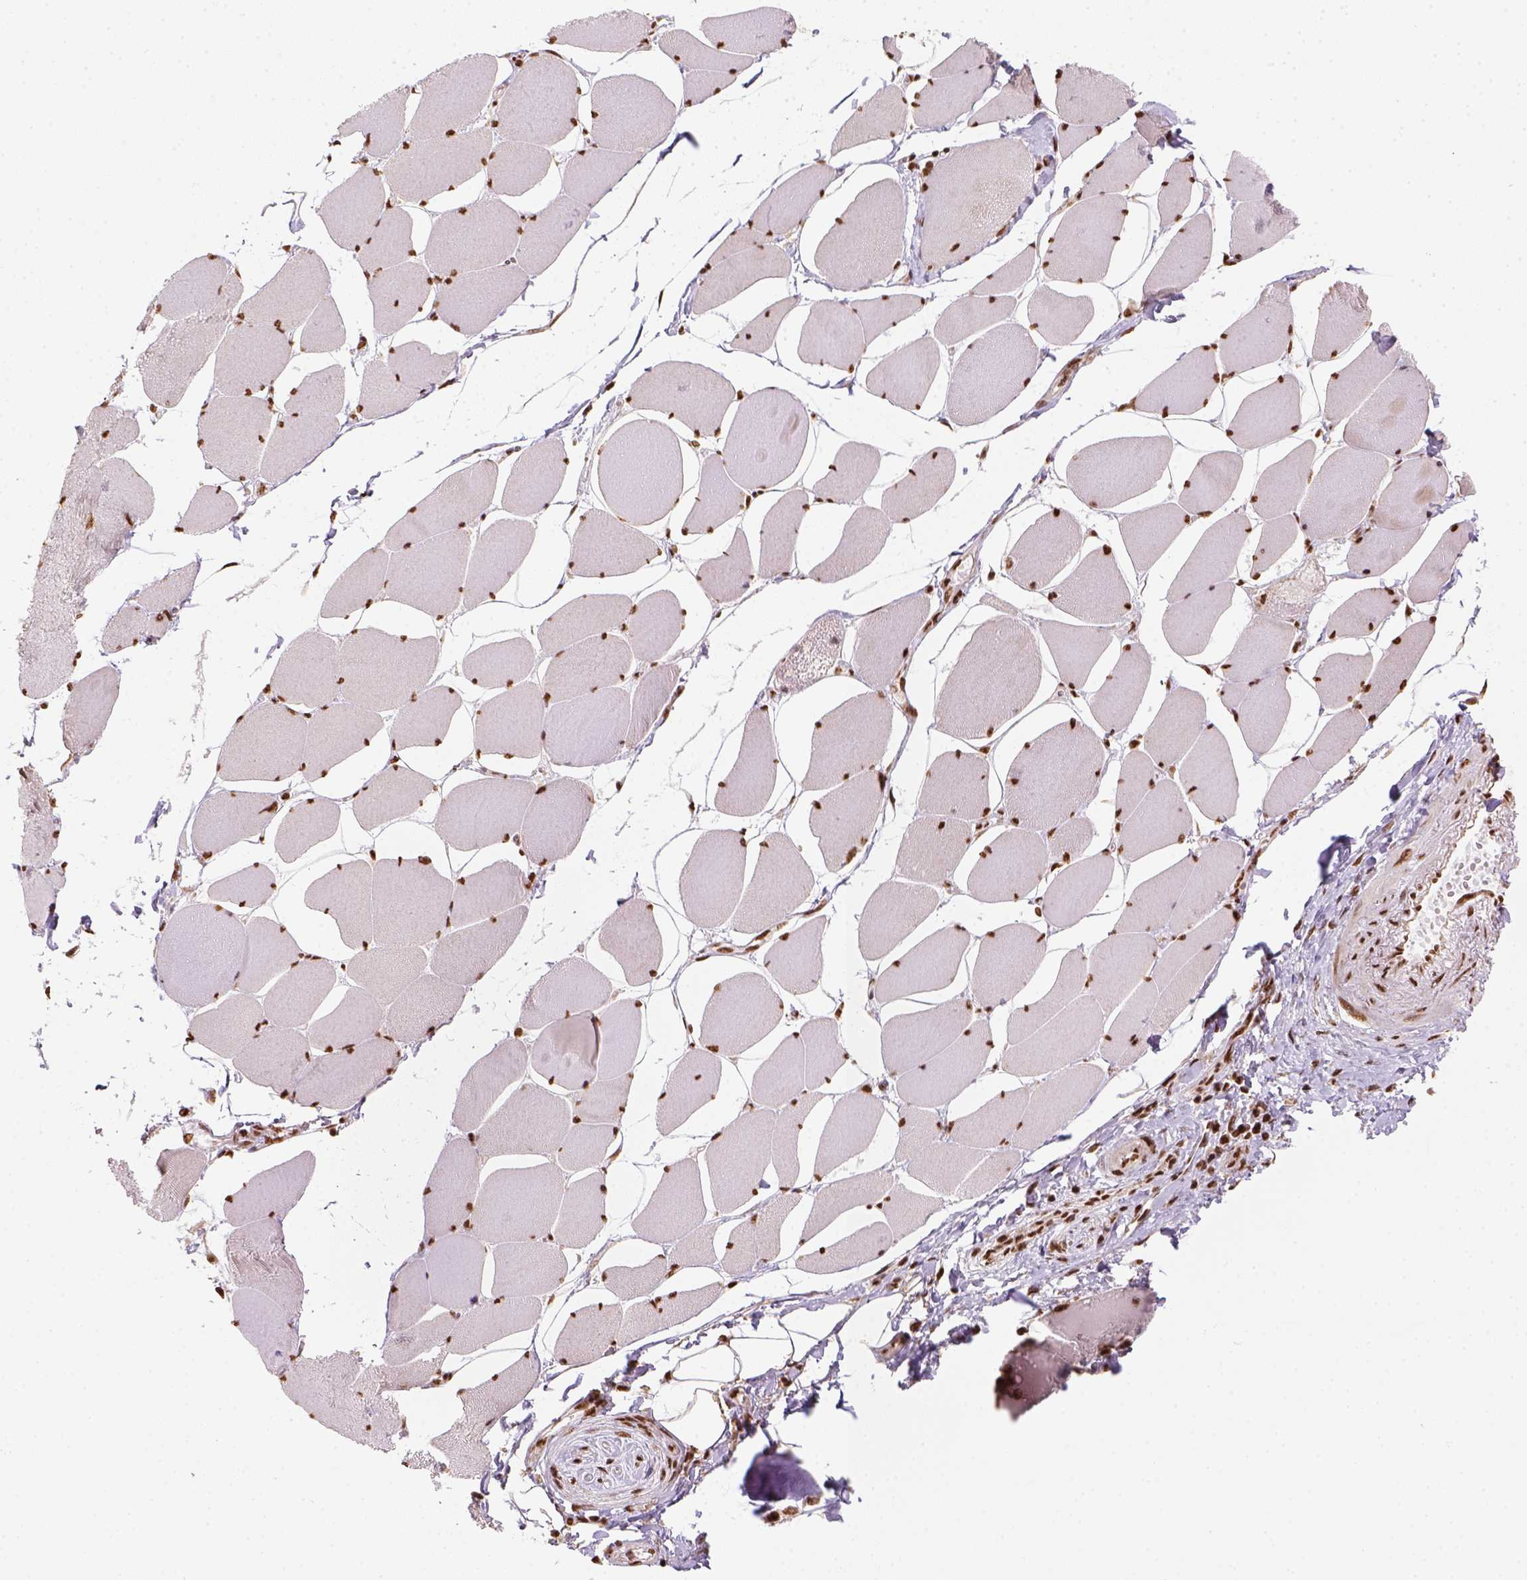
{"staining": {"intensity": "strong", "quantity": ">75%", "location": "nuclear"}, "tissue": "skeletal muscle", "cell_type": "Myocytes", "image_type": "normal", "snomed": [{"axis": "morphology", "description": "Normal tissue, NOS"}, {"axis": "topography", "description": "Skeletal muscle"}], "caption": "Immunohistochemistry (DAB) staining of normal skeletal muscle exhibits strong nuclear protein expression in approximately >75% of myocytes. Using DAB (3,3'-diaminobenzidine) (brown) and hematoxylin (blue) stains, captured at high magnification using brightfield microscopy.", "gene": "CCAR1", "patient": {"sex": "female", "age": 75}}